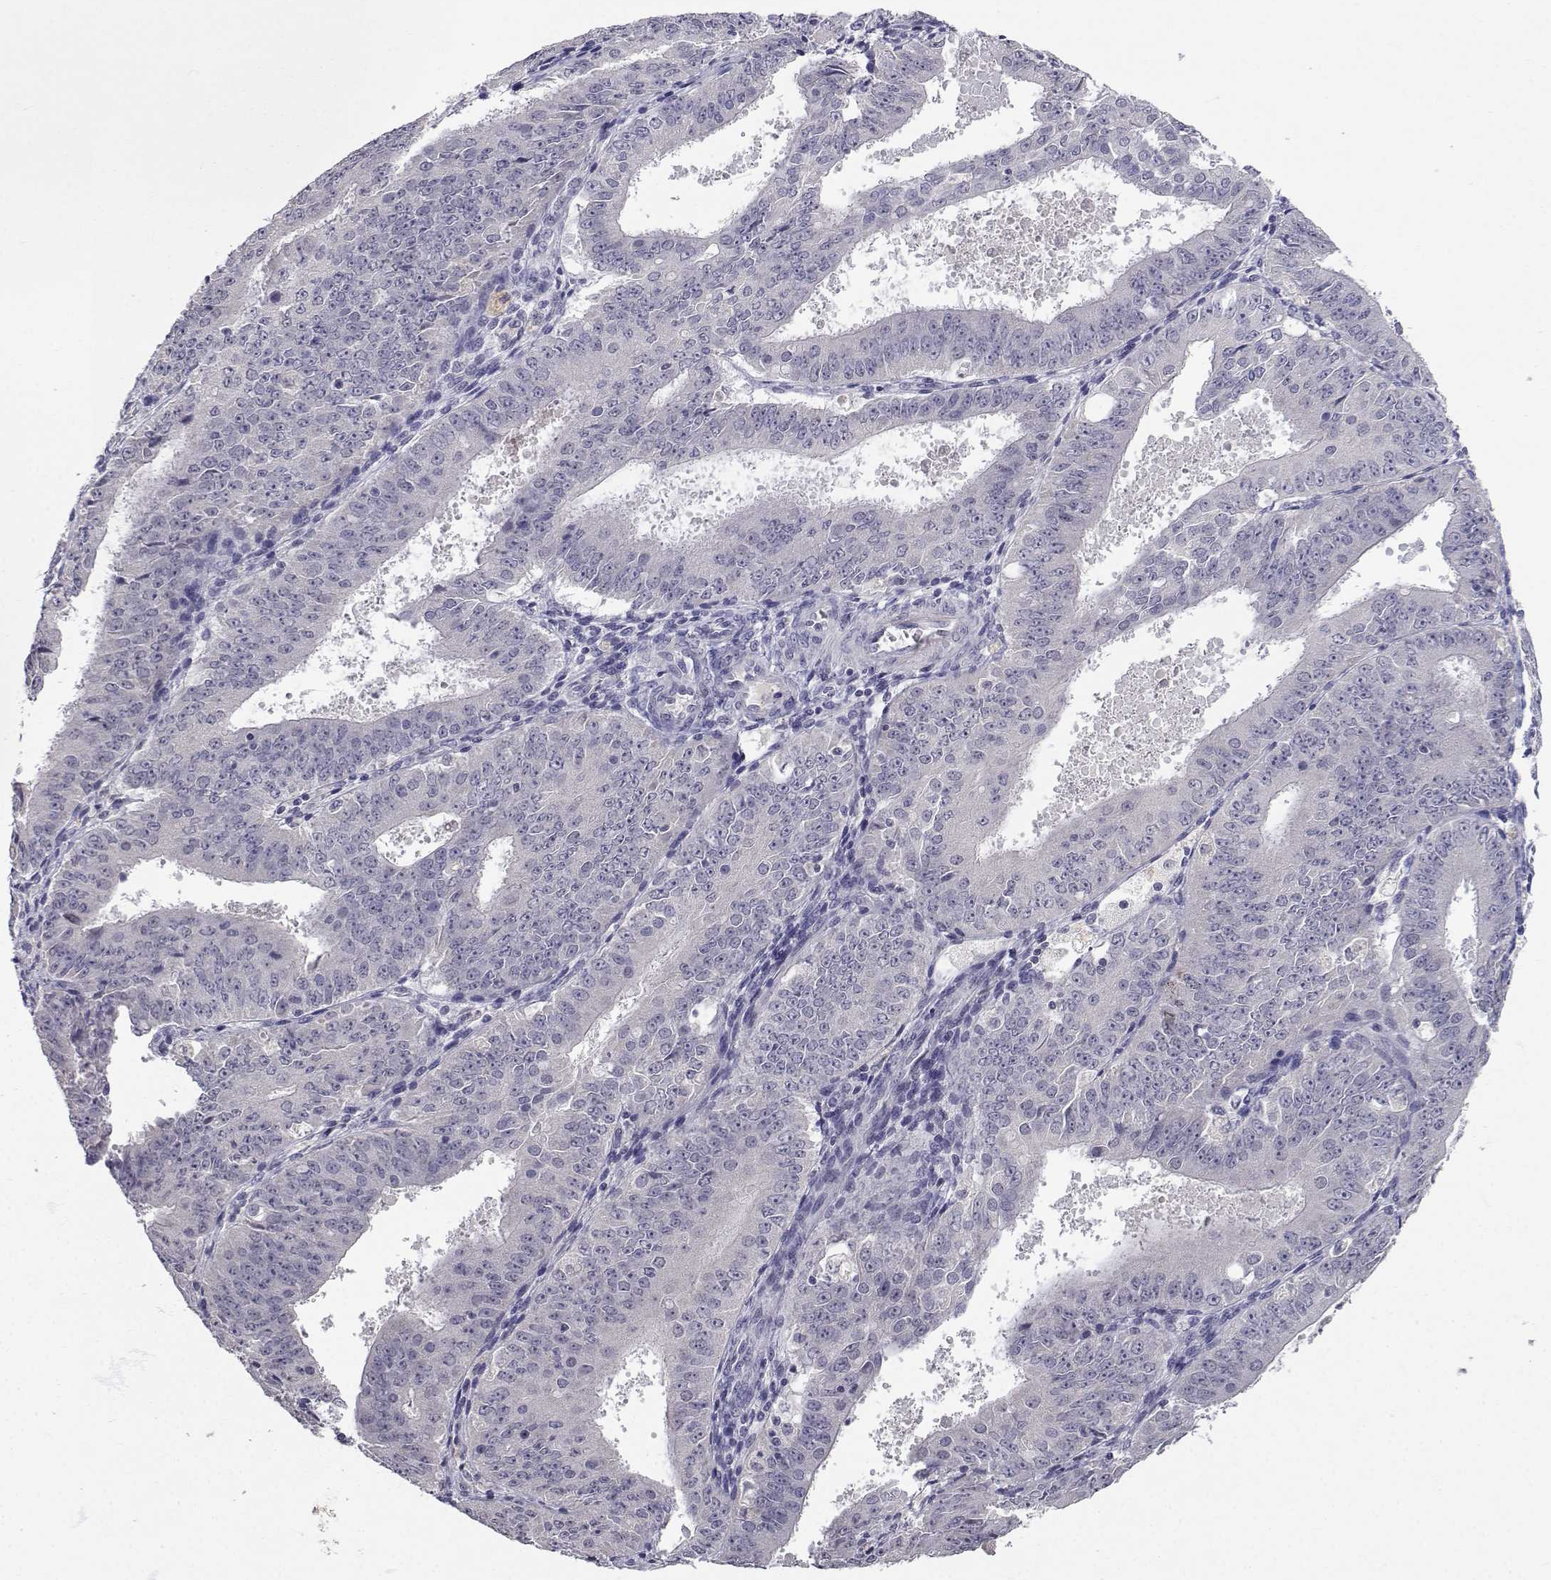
{"staining": {"intensity": "negative", "quantity": "none", "location": "none"}, "tissue": "ovarian cancer", "cell_type": "Tumor cells", "image_type": "cancer", "snomed": [{"axis": "morphology", "description": "Carcinoma, endometroid"}, {"axis": "topography", "description": "Ovary"}], "caption": "High power microscopy histopathology image of an immunohistochemistry photomicrograph of ovarian cancer, revealing no significant expression in tumor cells.", "gene": "SLC6A3", "patient": {"sex": "female", "age": 42}}